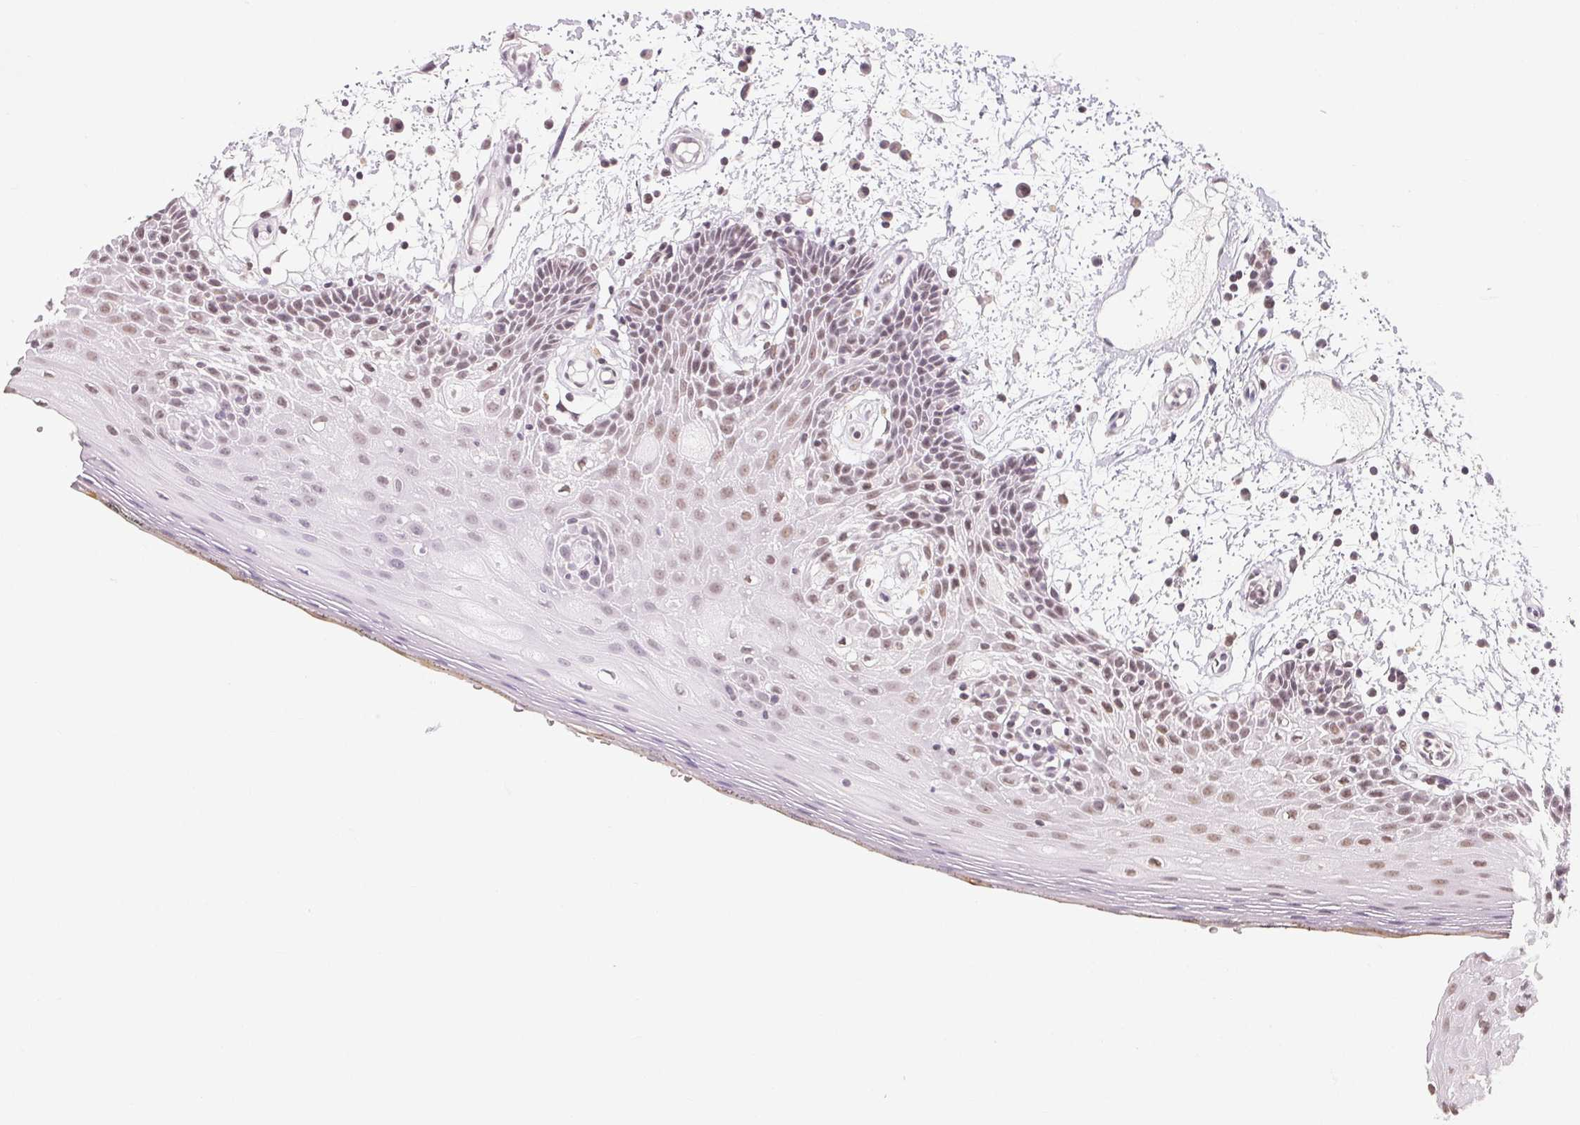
{"staining": {"intensity": "weak", "quantity": "25%-75%", "location": "nuclear"}, "tissue": "oral mucosa", "cell_type": "Squamous epithelial cells", "image_type": "normal", "snomed": [{"axis": "morphology", "description": "Normal tissue, NOS"}, {"axis": "morphology", "description": "Squamous cell carcinoma, NOS"}, {"axis": "topography", "description": "Oral tissue"}, {"axis": "topography", "description": "Head-Neck"}], "caption": "Brown immunohistochemical staining in unremarkable oral mucosa exhibits weak nuclear positivity in about 25%-75% of squamous epithelial cells.", "gene": "NXF3", "patient": {"sex": "male", "age": 52}}